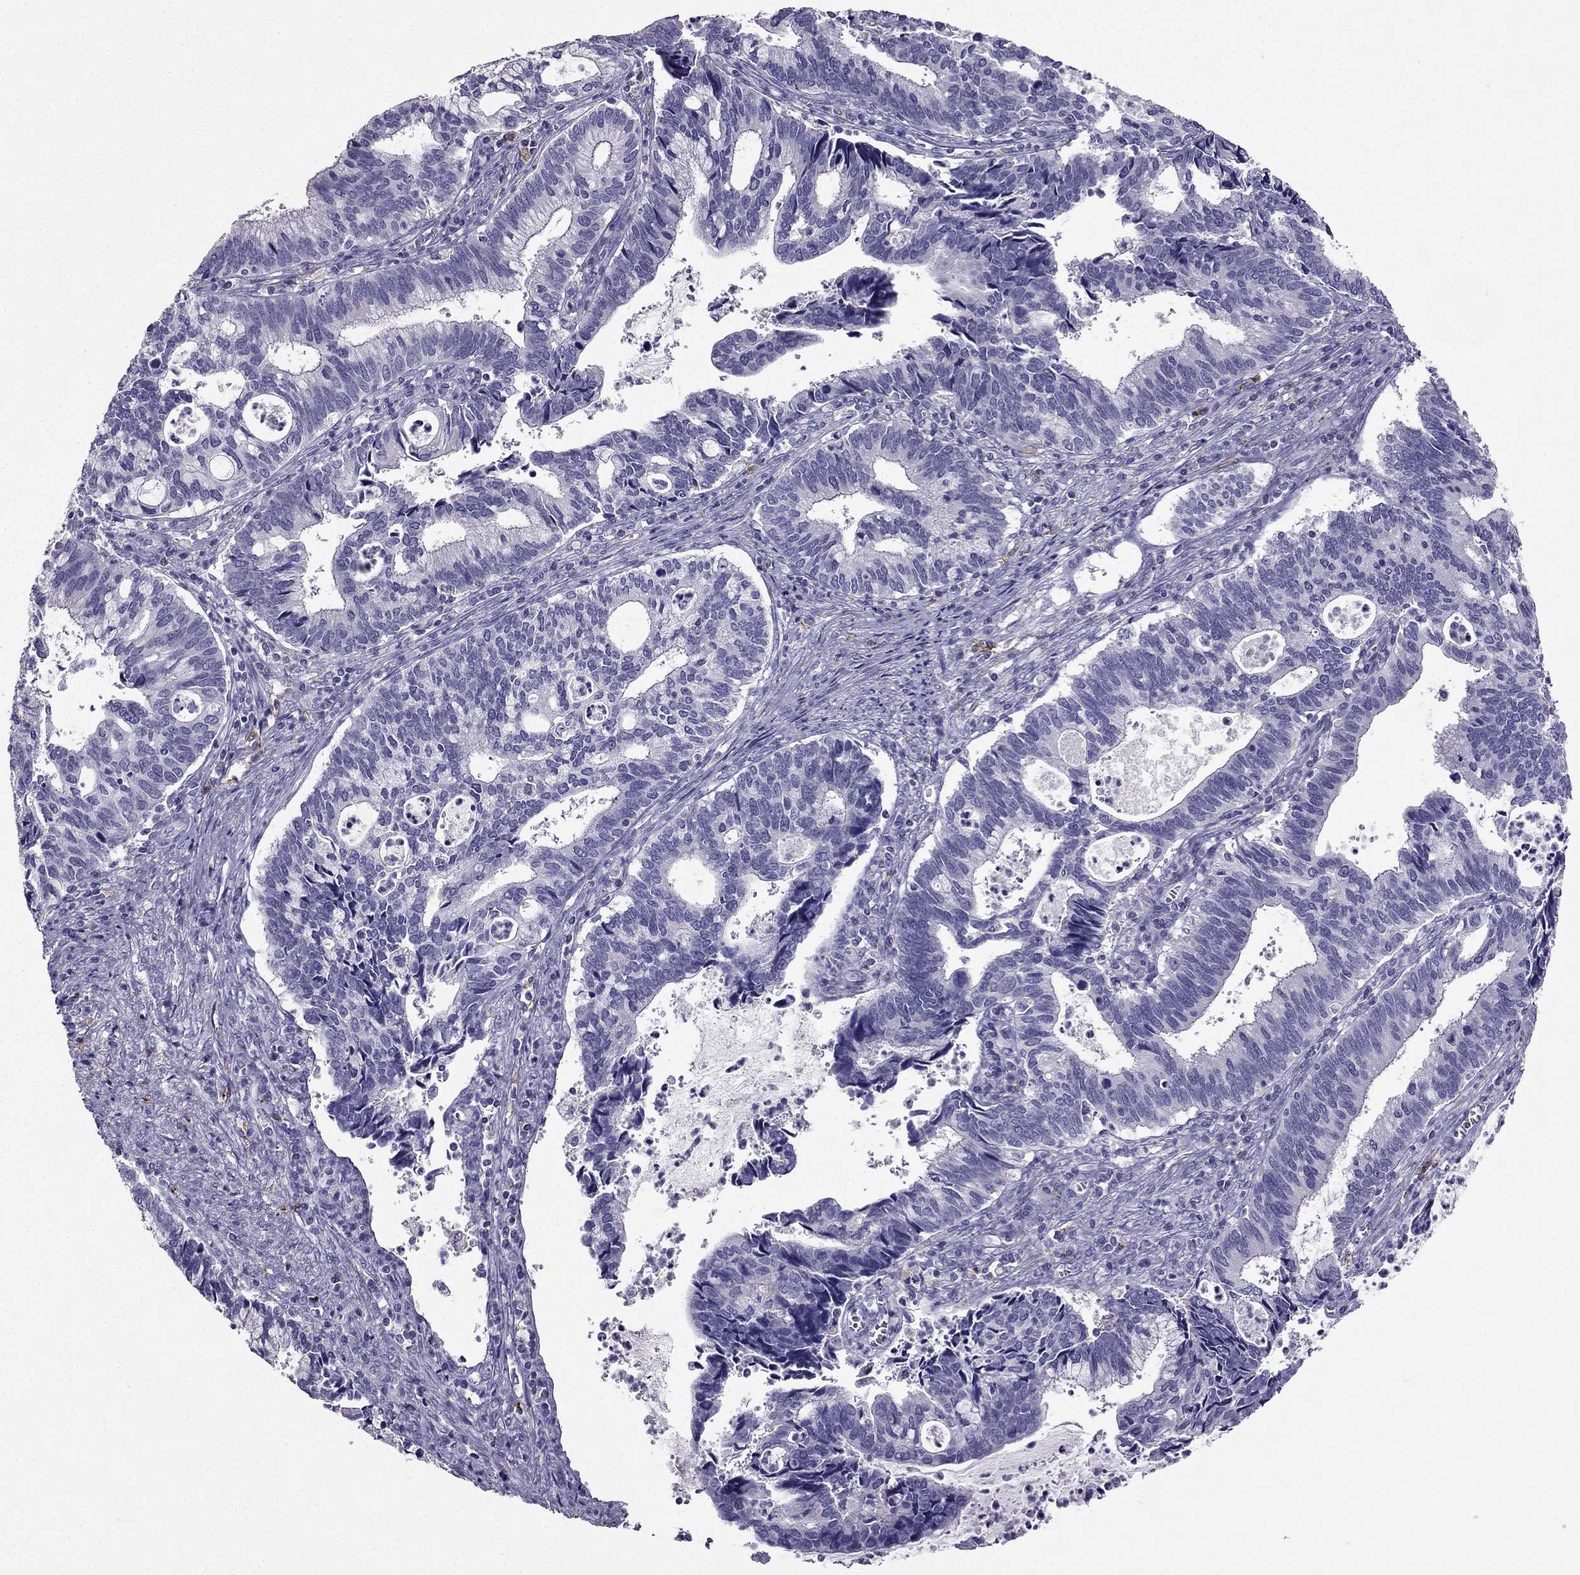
{"staining": {"intensity": "negative", "quantity": "none", "location": "none"}, "tissue": "cervical cancer", "cell_type": "Tumor cells", "image_type": "cancer", "snomed": [{"axis": "morphology", "description": "Adenocarcinoma, NOS"}, {"axis": "topography", "description": "Cervix"}], "caption": "Cervical cancer stained for a protein using immunohistochemistry exhibits no positivity tumor cells.", "gene": "LMTK3", "patient": {"sex": "female", "age": 42}}